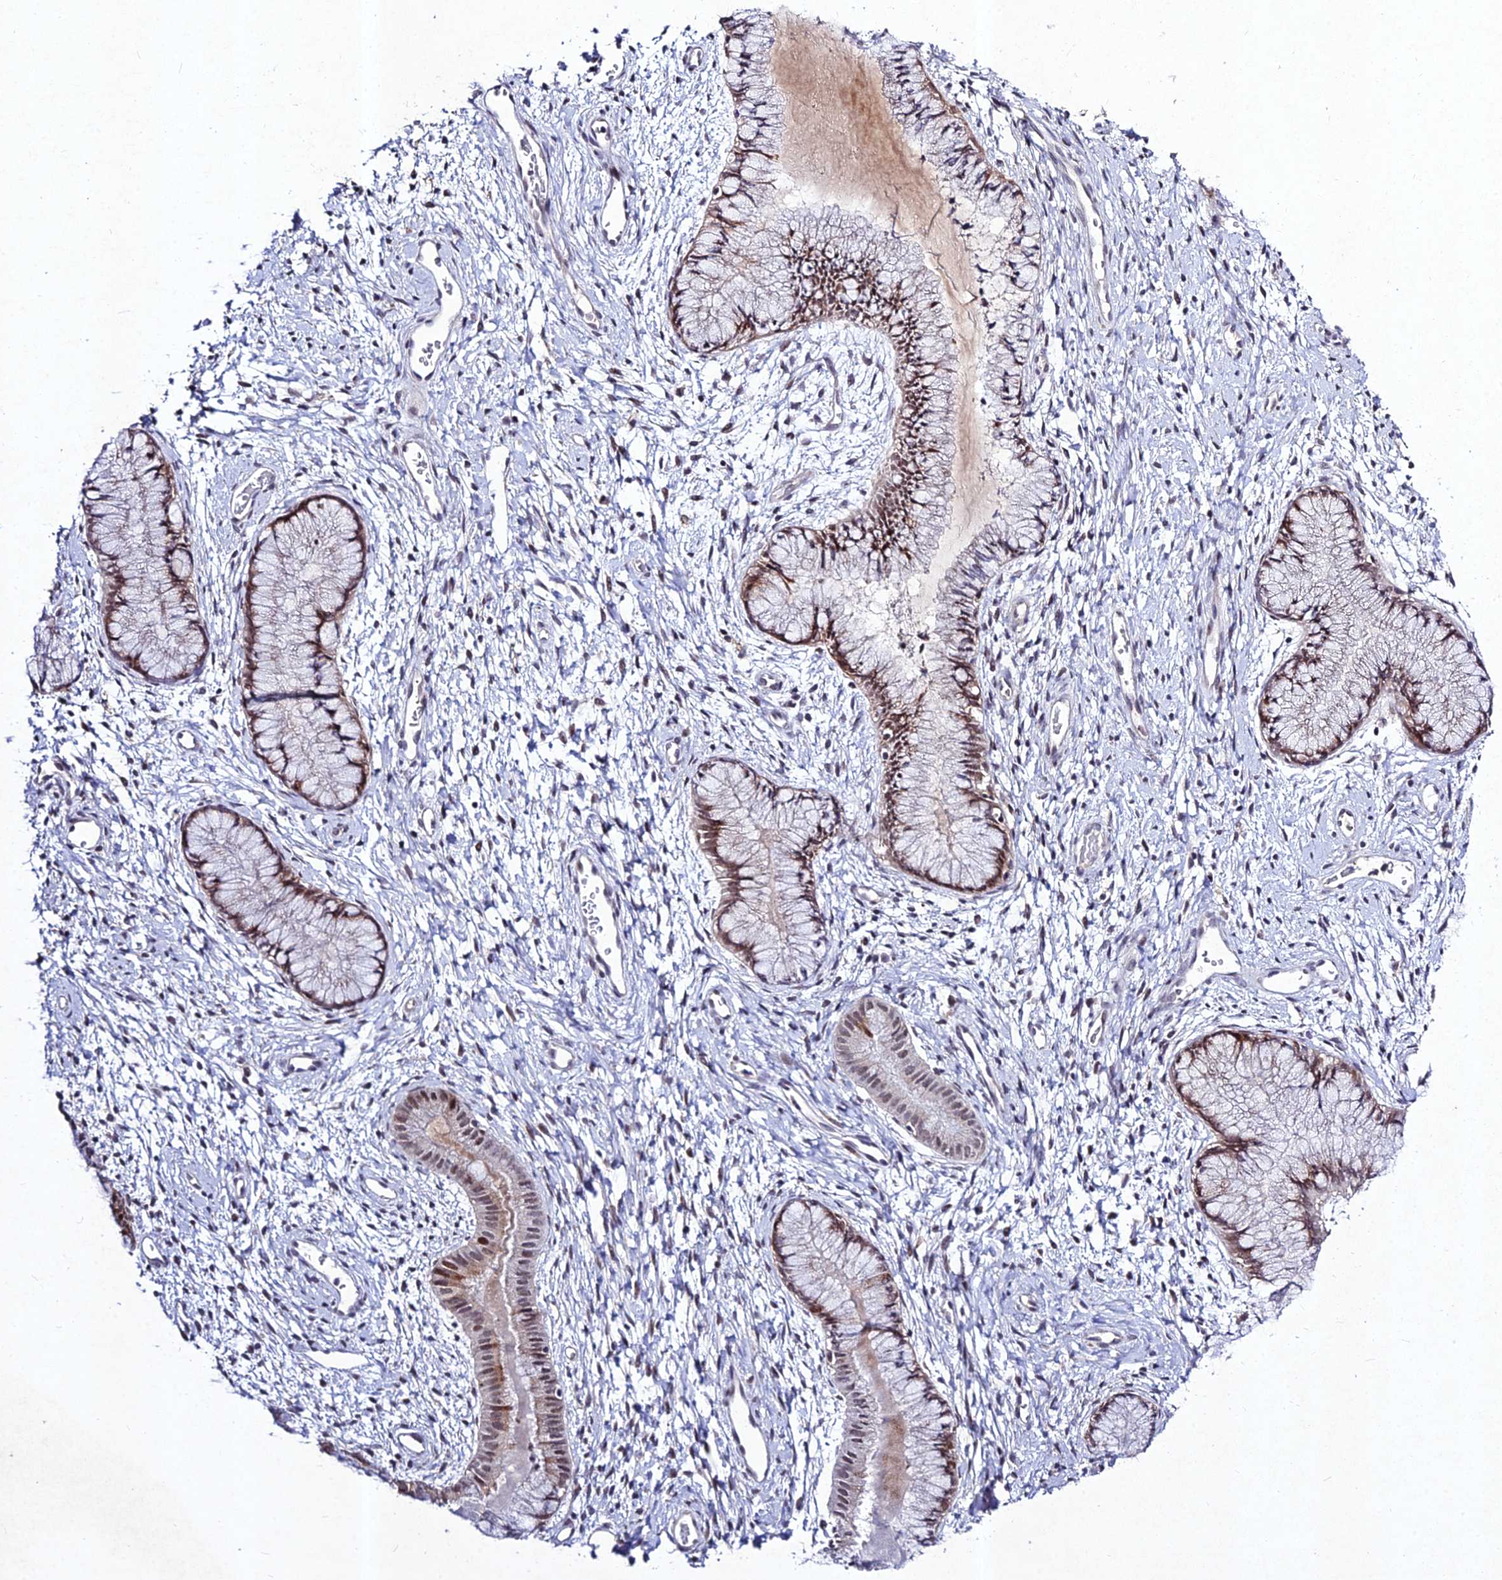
{"staining": {"intensity": "moderate", "quantity": "25%-75%", "location": "nuclear"}, "tissue": "cervix", "cell_type": "Glandular cells", "image_type": "normal", "snomed": [{"axis": "morphology", "description": "Normal tissue, NOS"}, {"axis": "topography", "description": "Cervix"}], "caption": "This image shows unremarkable cervix stained with immunohistochemistry to label a protein in brown. The nuclear of glandular cells show moderate positivity for the protein. Nuclei are counter-stained blue.", "gene": "RAVER1", "patient": {"sex": "female", "age": 42}}